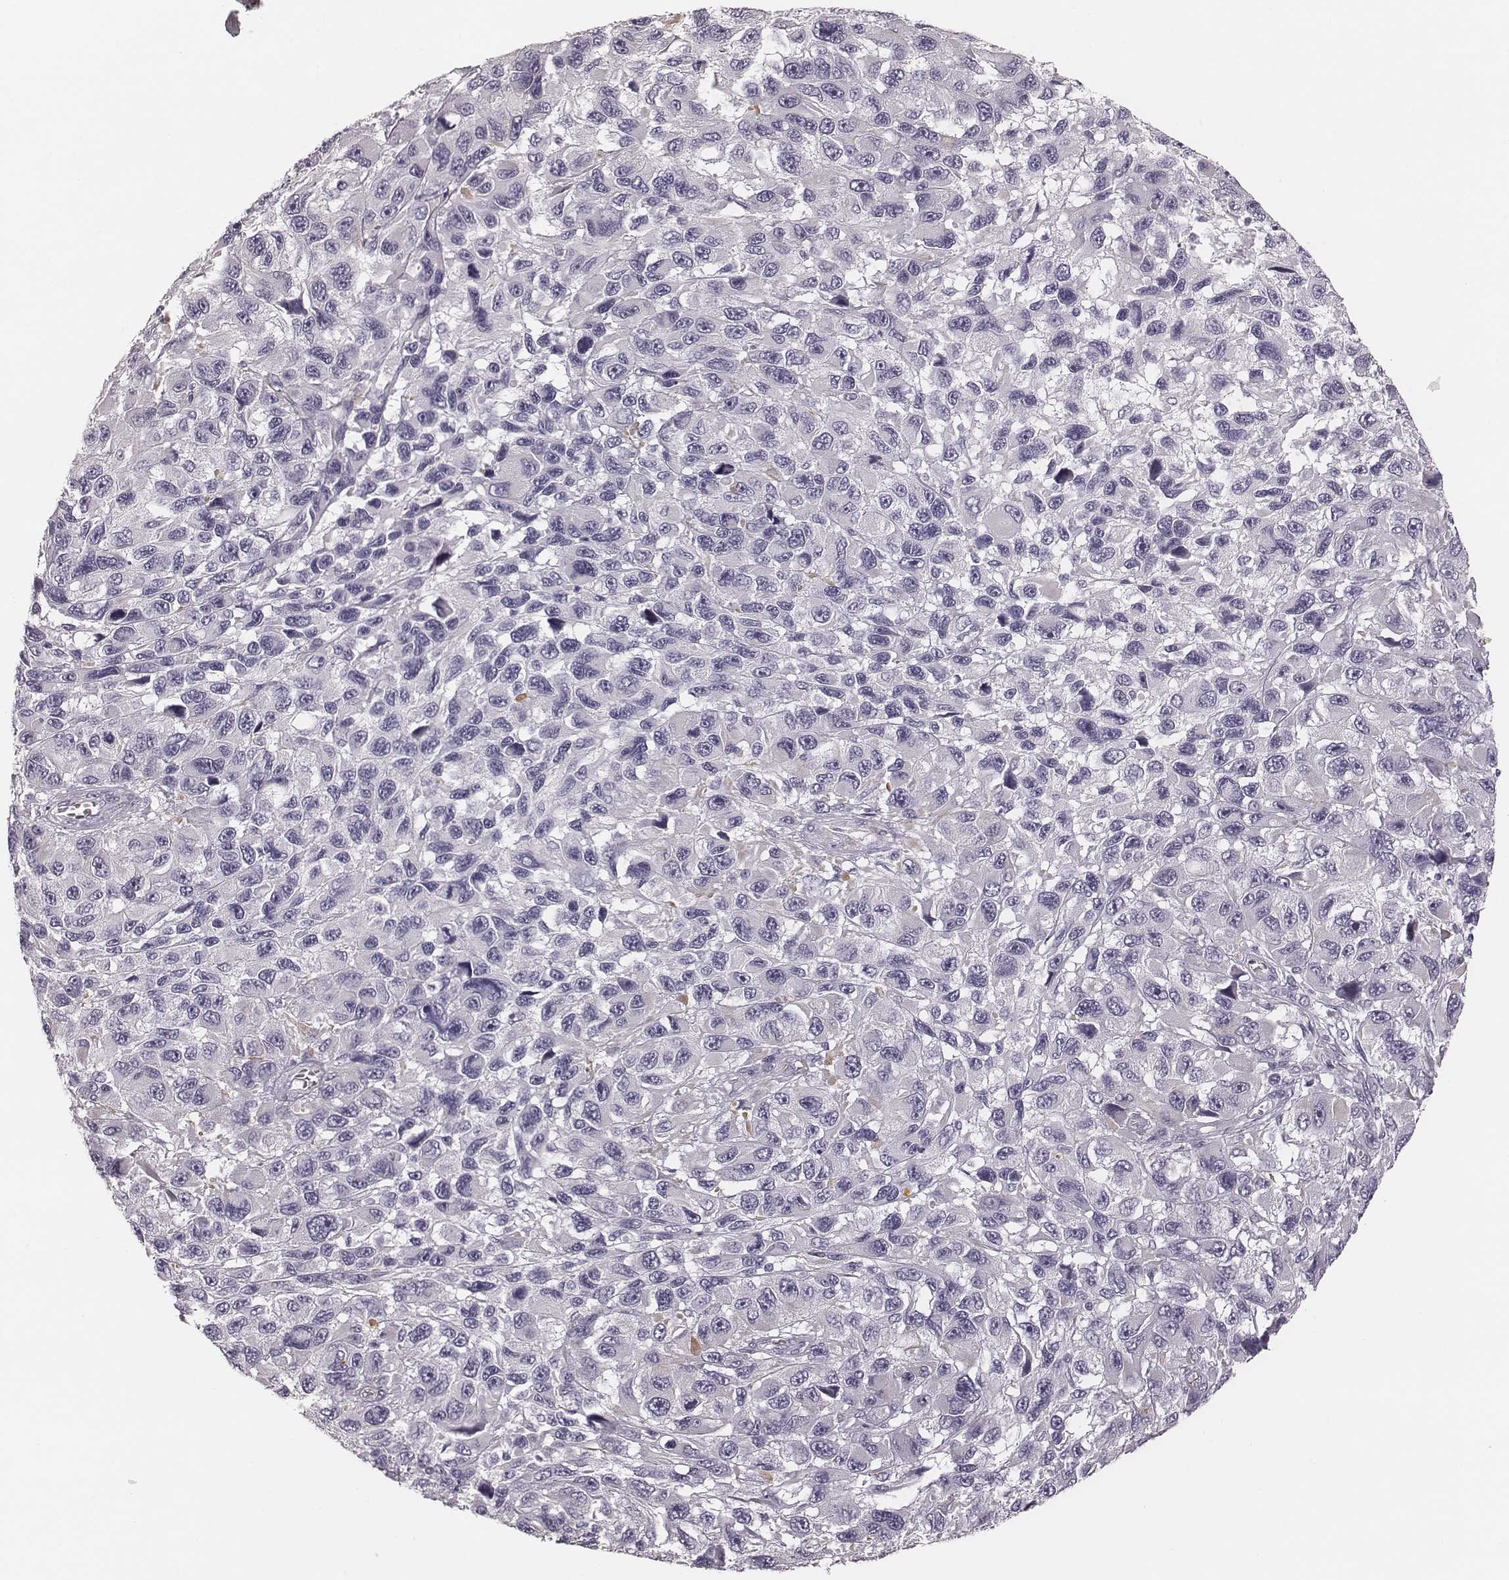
{"staining": {"intensity": "negative", "quantity": "none", "location": "none"}, "tissue": "melanoma", "cell_type": "Tumor cells", "image_type": "cancer", "snomed": [{"axis": "morphology", "description": "Malignant melanoma, NOS"}, {"axis": "topography", "description": "Skin"}], "caption": "This histopathology image is of malignant melanoma stained with IHC to label a protein in brown with the nuclei are counter-stained blue. There is no staining in tumor cells.", "gene": "SPA17", "patient": {"sex": "male", "age": 53}}